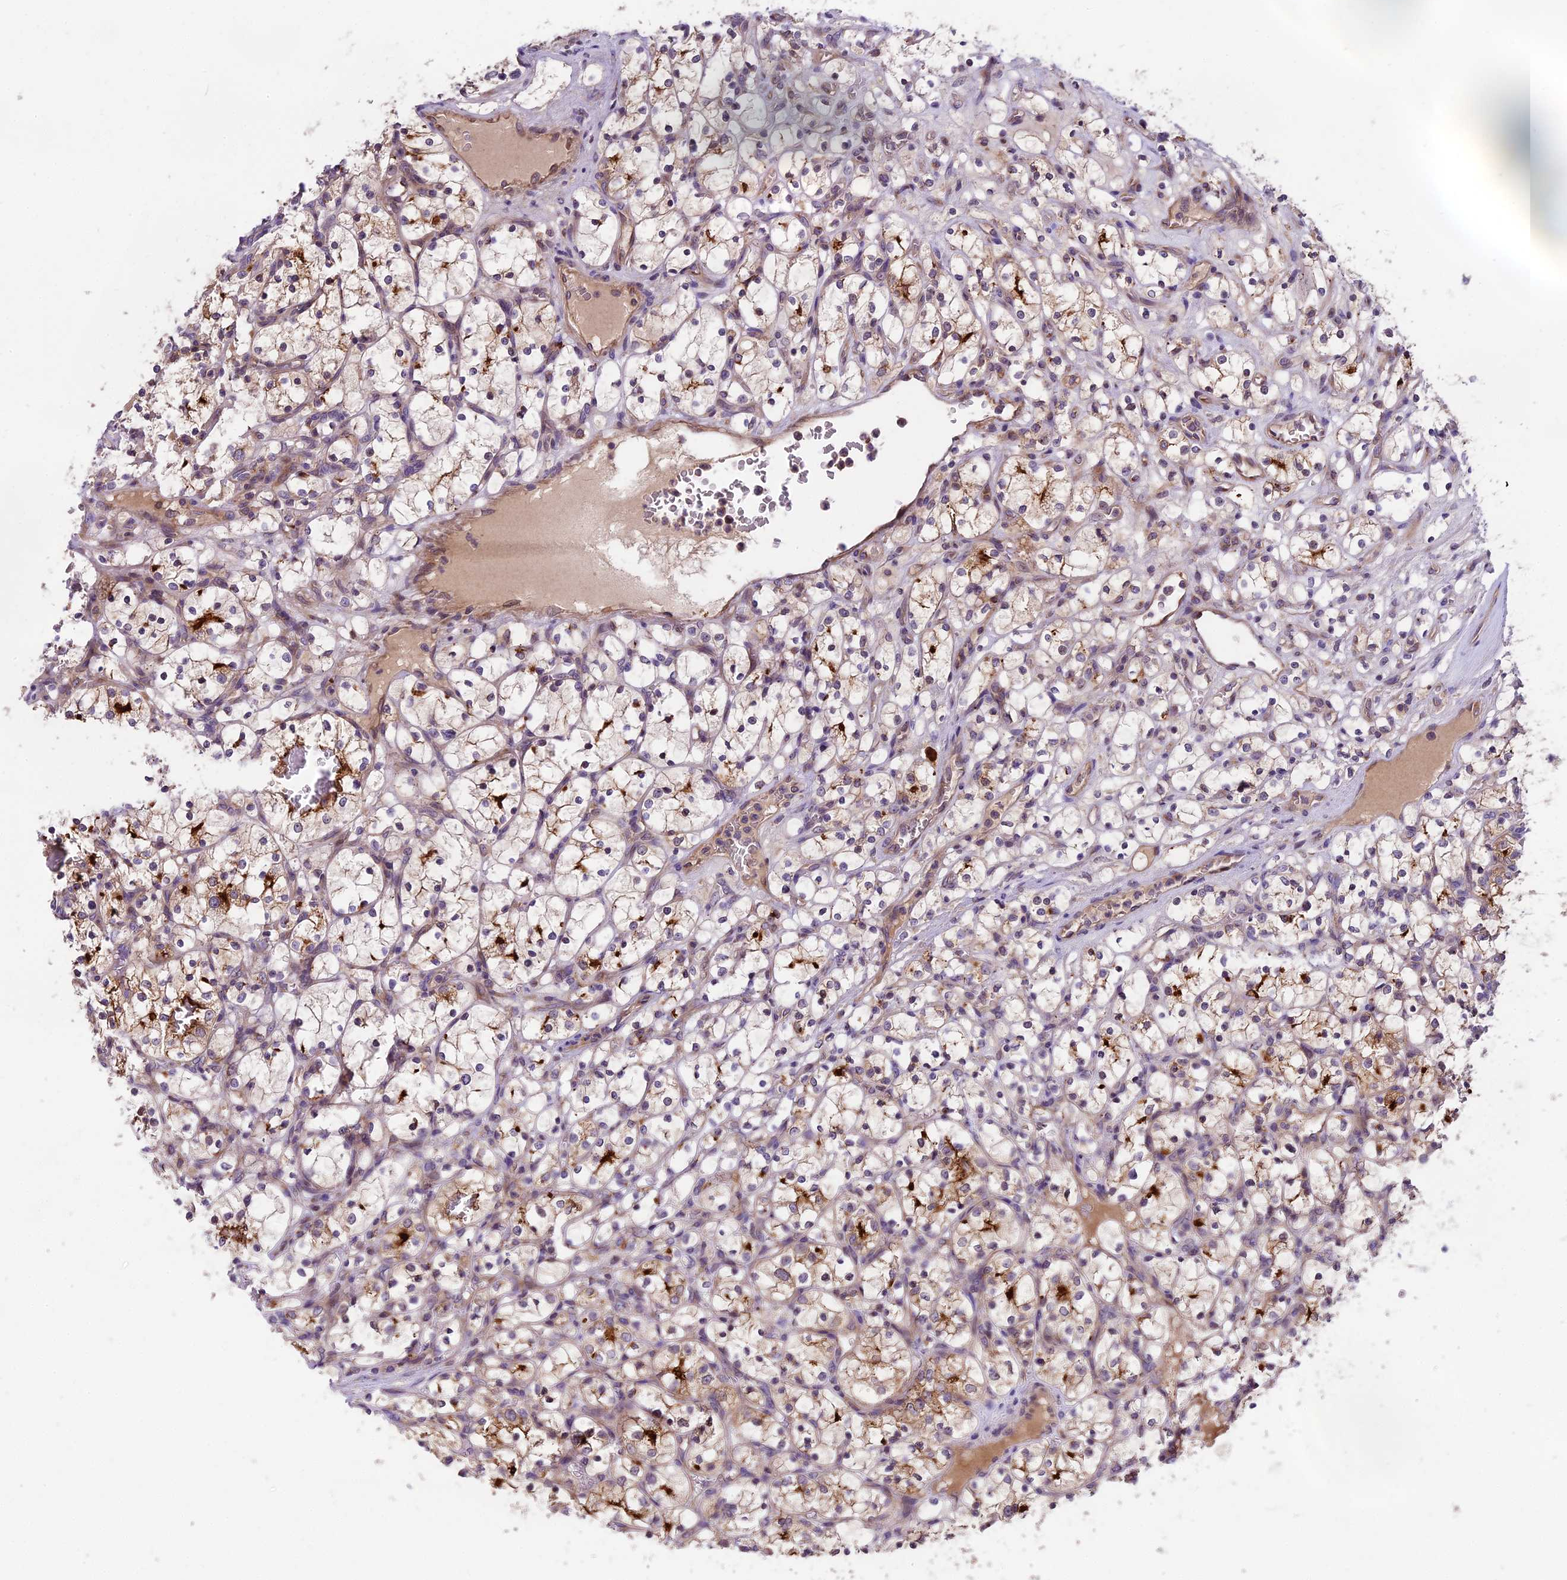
{"staining": {"intensity": "strong", "quantity": "25%-75%", "location": "cytoplasmic/membranous"}, "tissue": "renal cancer", "cell_type": "Tumor cells", "image_type": "cancer", "snomed": [{"axis": "morphology", "description": "Adenocarcinoma, NOS"}, {"axis": "topography", "description": "Kidney"}], "caption": "Human renal cancer (adenocarcinoma) stained with a brown dye demonstrates strong cytoplasmic/membranous positive positivity in about 25%-75% of tumor cells.", "gene": "ABCC10", "patient": {"sex": "female", "age": 69}}